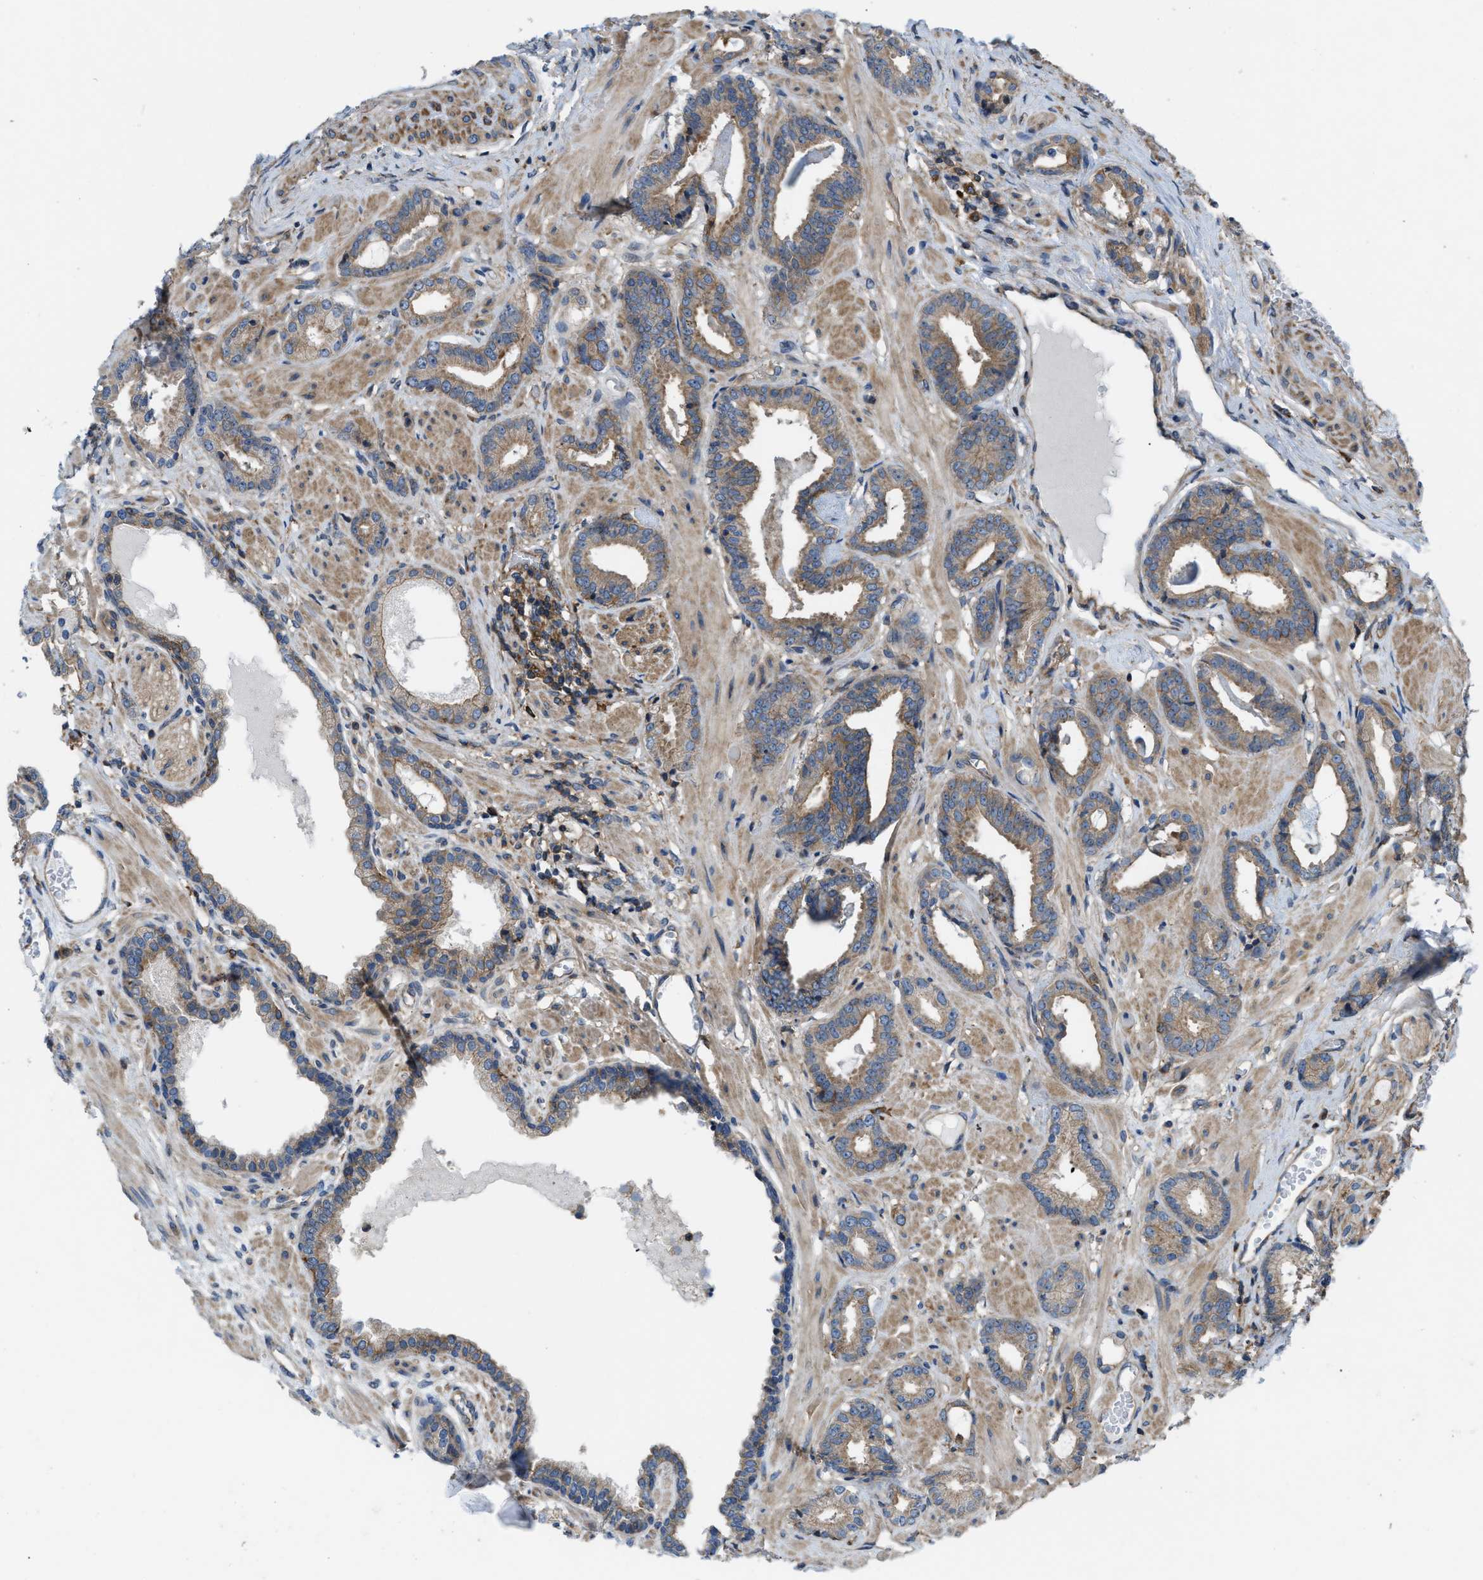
{"staining": {"intensity": "moderate", "quantity": ">75%", "location": "cytoplasmic/membranous"}, "tissue": "prostate cancer", "cell_type": "Tumor cells", "image_type": "cancer", "snomed": [{"axis": "morphology", "description": "Adenocarcinoma, Low grade"}, {"axis": "topography", "description": "Prostate"}], "caption": "Human prostate low-grade adenocarcinoma stained with a brown dye demonstrates moderate cytoplasmic/membranous positive staining in approximately >75% of tumor cells.", "gene": "MYO18A", "patient": {"sex": "male", "age": 53}}